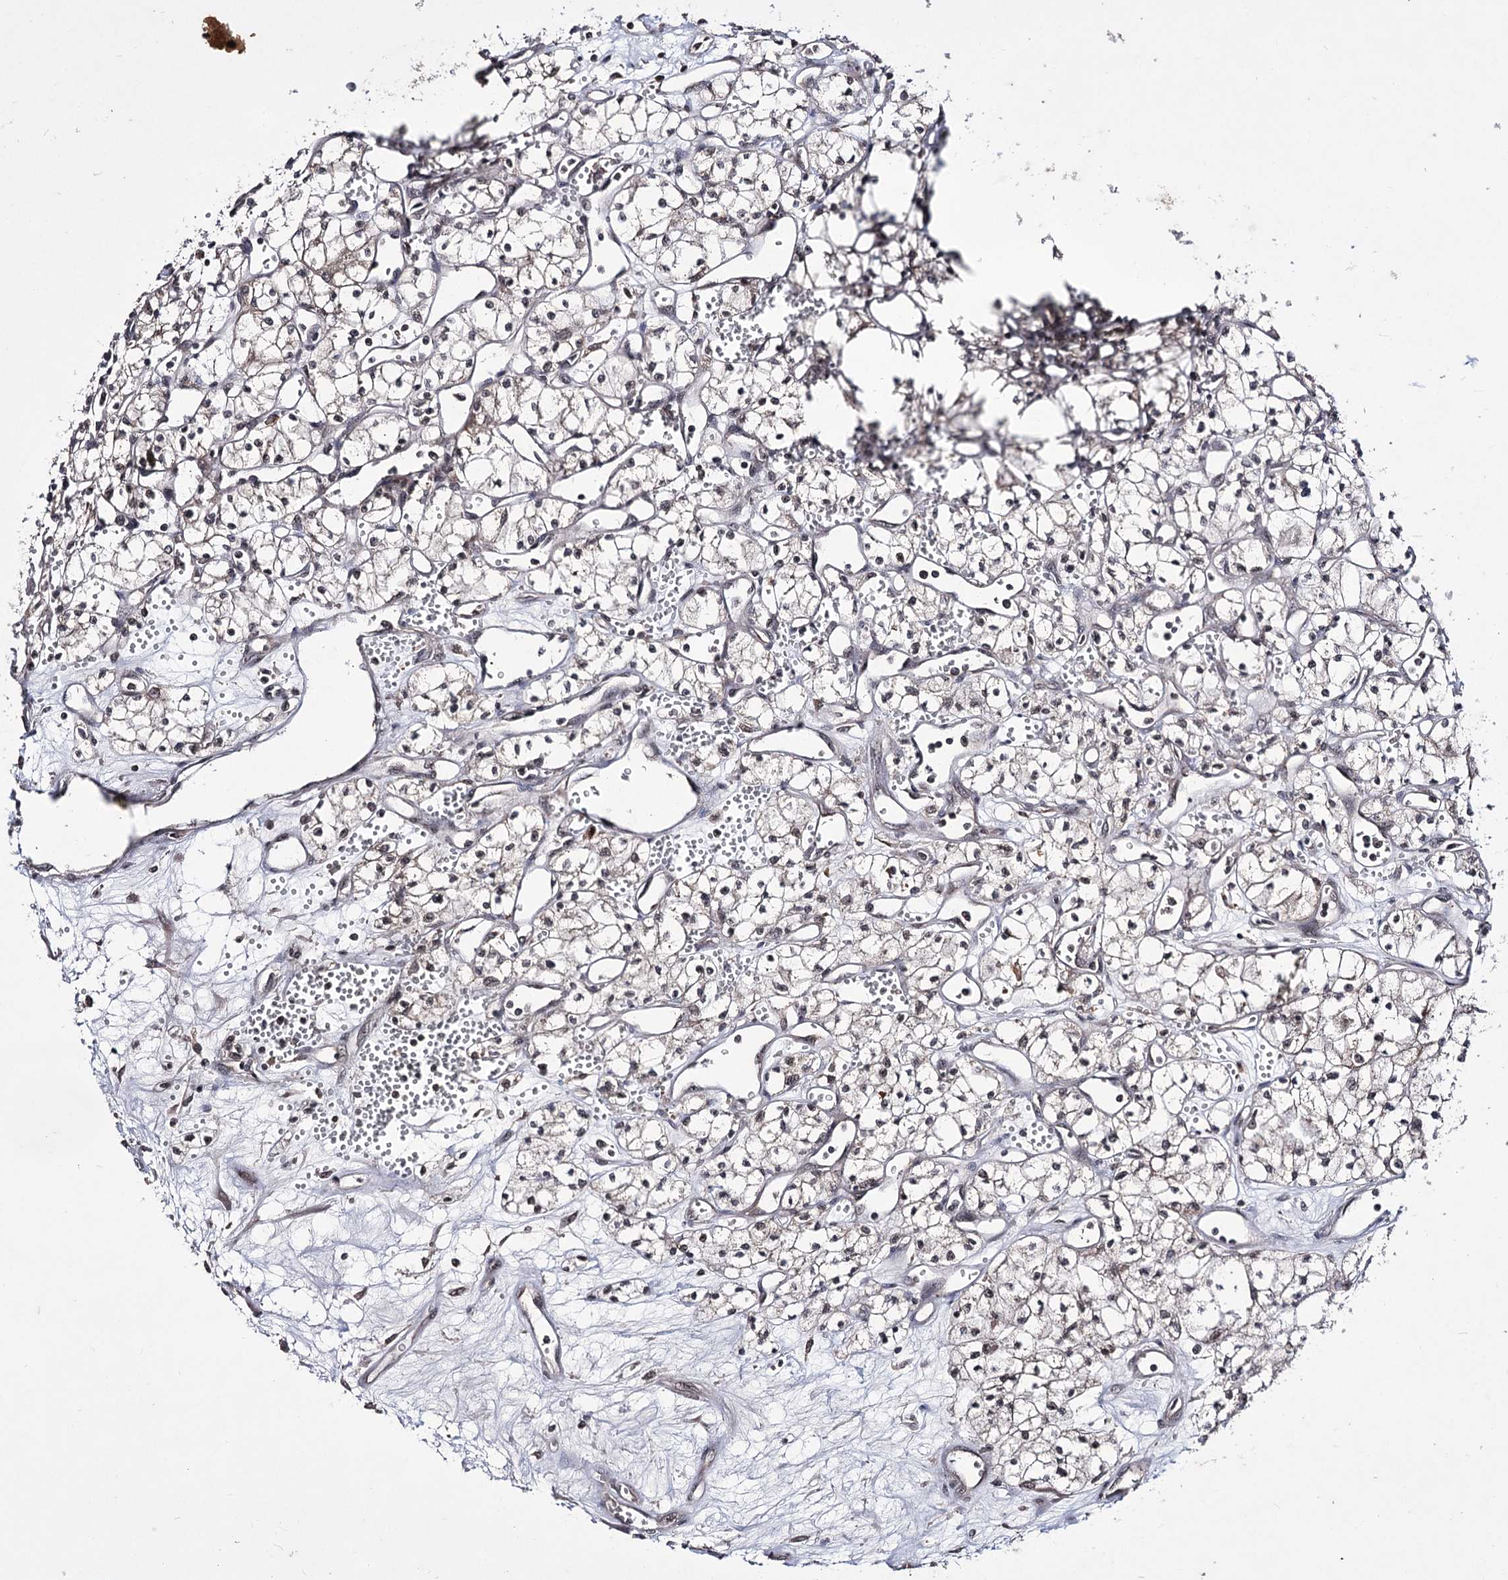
{"staining": {"intensity": "weak", "quantity": "25%-75%", "location": "nuclear"}, "tissue": "renal cancer", "cell_type": "Tumor cells", "image_type": "cancer", "snomed": [{"axis": "morphology", "description": "Adenocarcinoma, NOS"}, {"axis": "topography", "description": "Kidney"}], "caption": "Immunohistochemical staining of renal cancer (adenocarcinoma) demonstrates low levels of weak nuclear protein expression in about 25%-75% of tumor cells.", "gene": "VGLL4", "patient": {"sex": "male", "age": 59}}